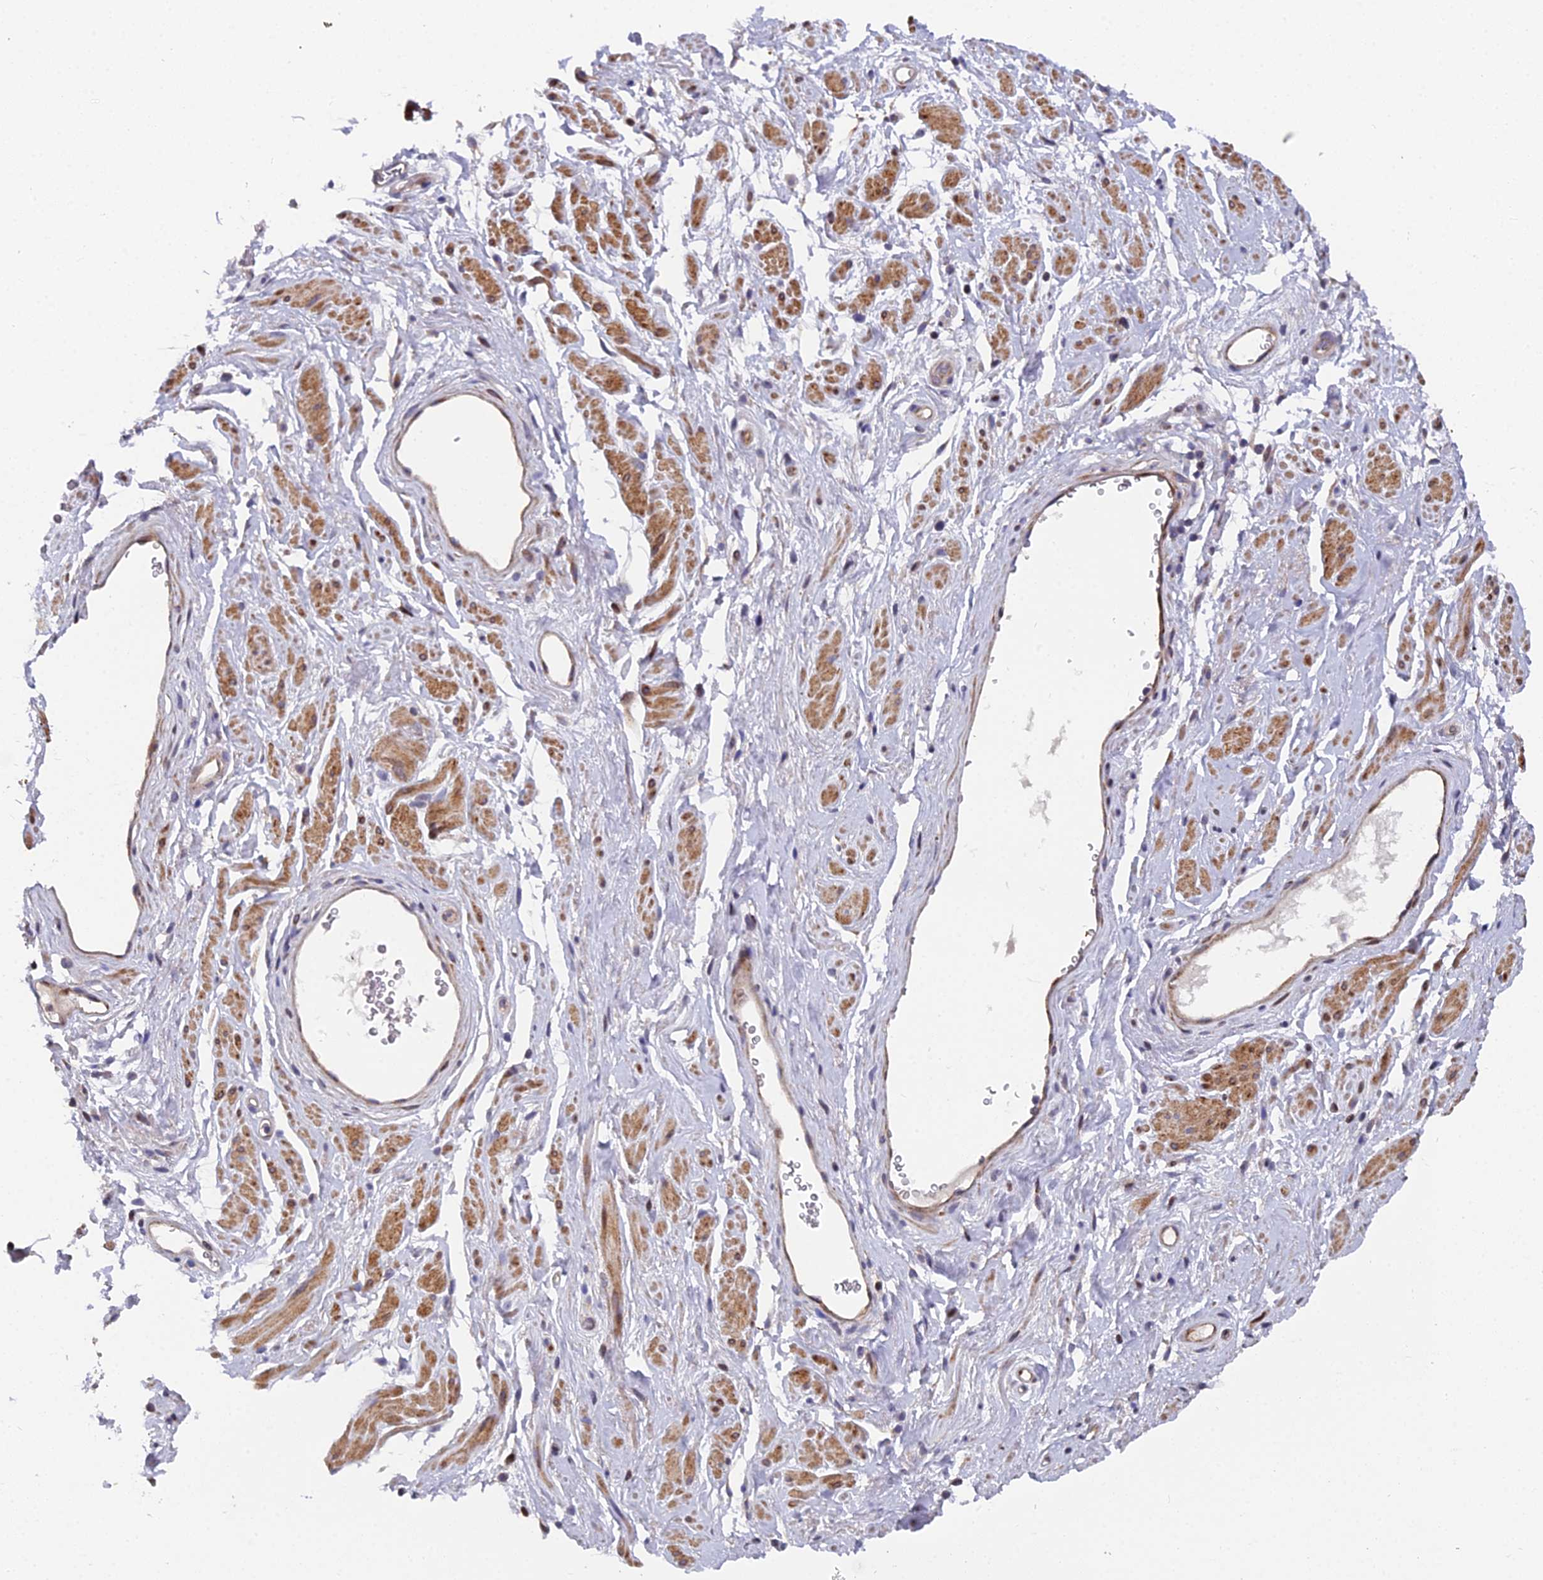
{"staining": {"intensity": "moderate", "quantity": "25%-75%", "location": "cytoplasmic/membranous,nuclear"}, "tissue": "soft tissue", "cell_type": "Chondrocytes", "image_type": "normal", "snomed": [{"axis": "morphology", "description": "Normal tissue, NOS"}, {"axis": "morphology", "description": "Adenocarcinoma, NOS"}, {"axis": "topography", "description": "Rectum"}, {"axis": "topography", "description": "Vagina"}, {"axis": "topography", "description": "Peripheral nerve tissue"}], "caption": "Protein staining demonstrates moderate cytoplasmic/membranous,nuclear positivity in approximately 25%-75% of chondrocytes in unremarkable soft tissue.", "gene": "RAB28", "patient": {"sex": "female", "age": 71}}